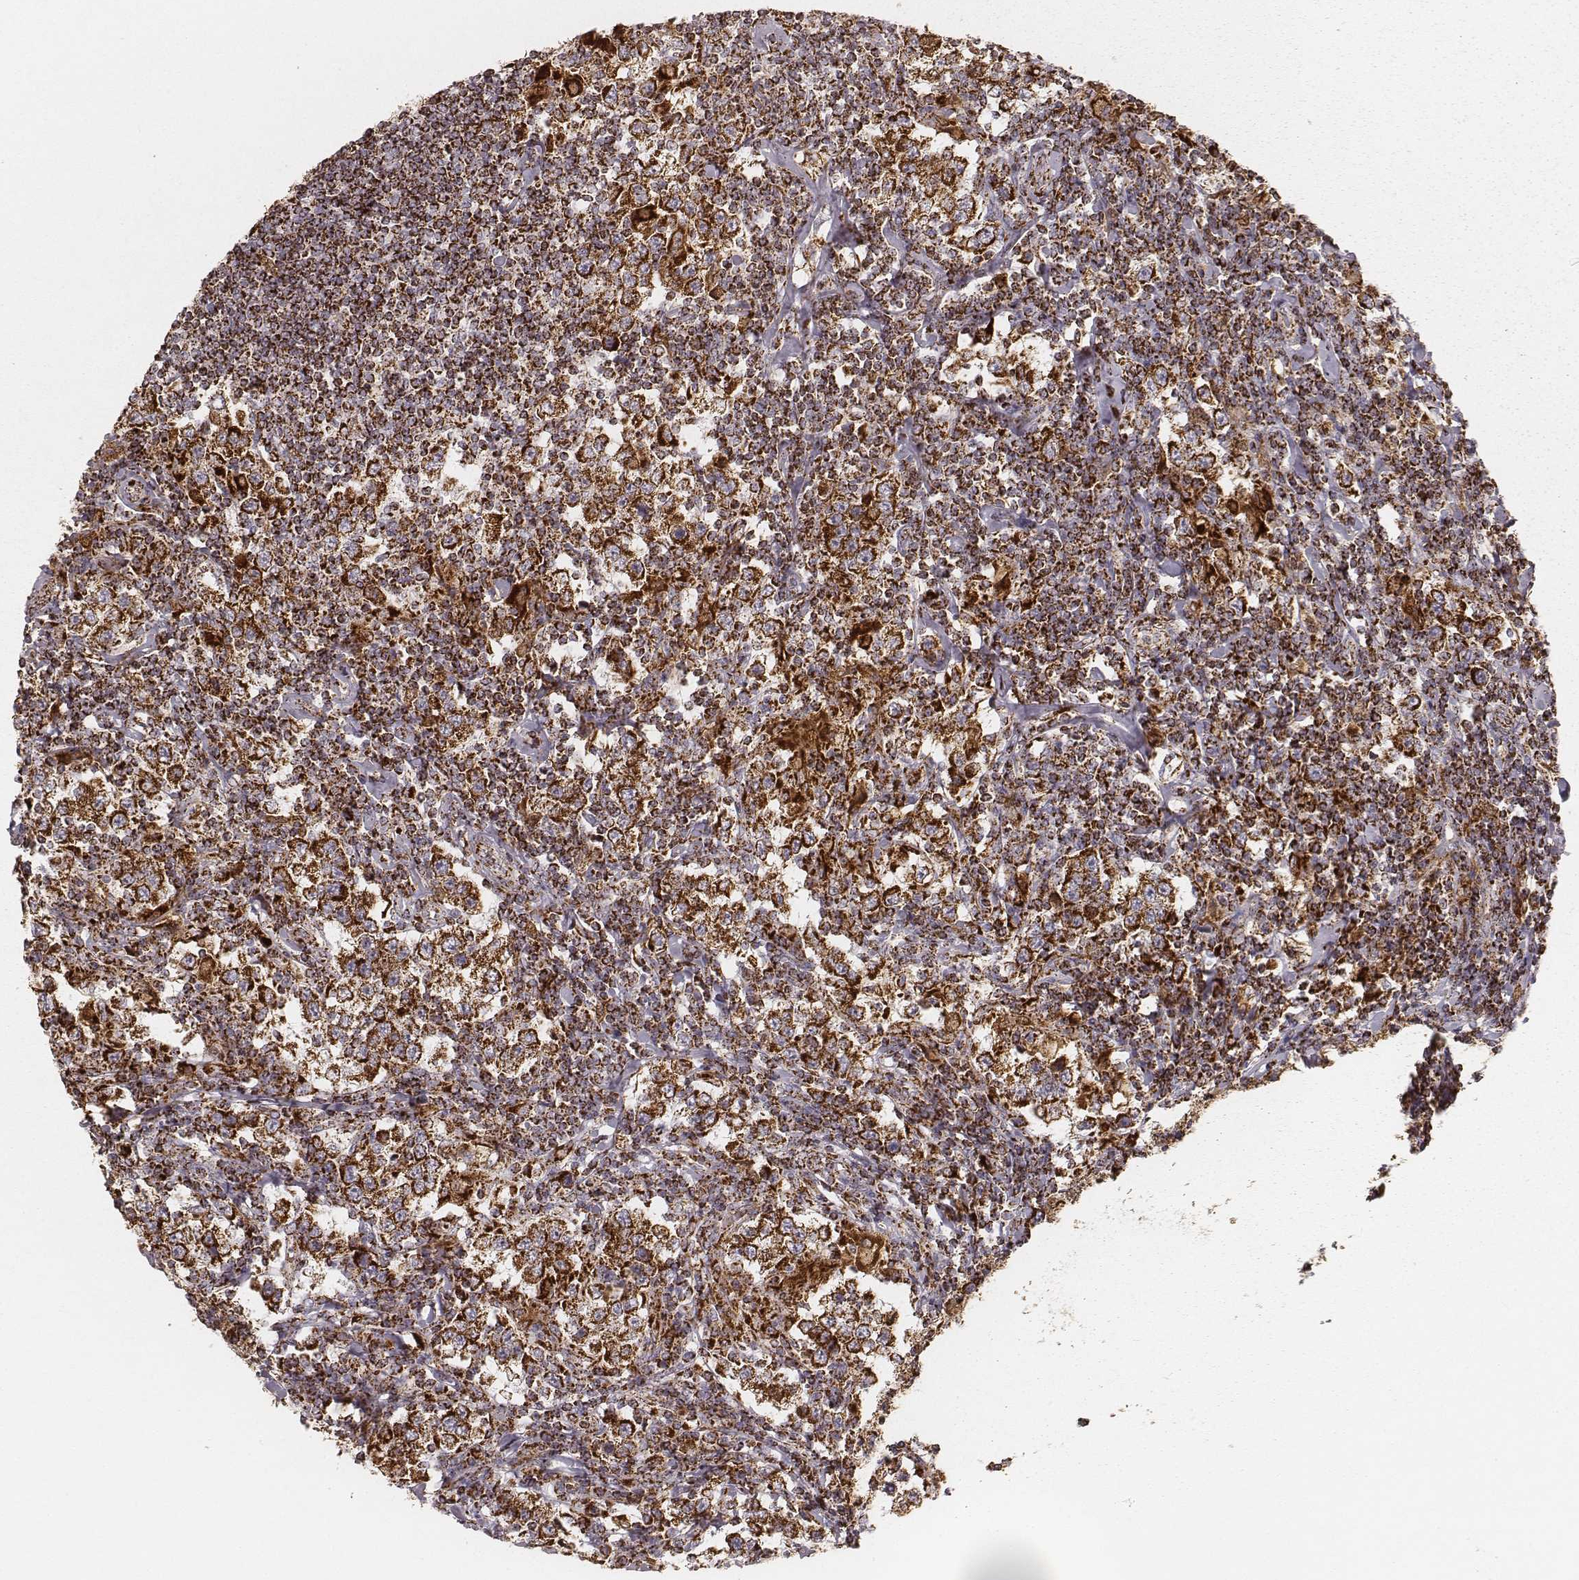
{"staining": {"intensity": "strong", "quantity": ">75%", "location": "cytoplasmic/membranous"}, "tissue": "testis cancer", "cell_type": "Tumor cells", "image_type": "cancer", "snomed": [{"axis": "morphology", "description": "Seminoma, NOS"}, {"axis": "morphology", "description": "Carcinoma, Embryonal, NOS"}, {"axis": "topography", "description": "Testis"}], "caption": "This micrograph exhibits immunohistochemistry staining of testis cancer (seminoma), with high strong cytoplasmic/membranous staining in approximately >75% of tumor cells.", "gene": "CS", "patient": {"sex": "male", "age": 41}}